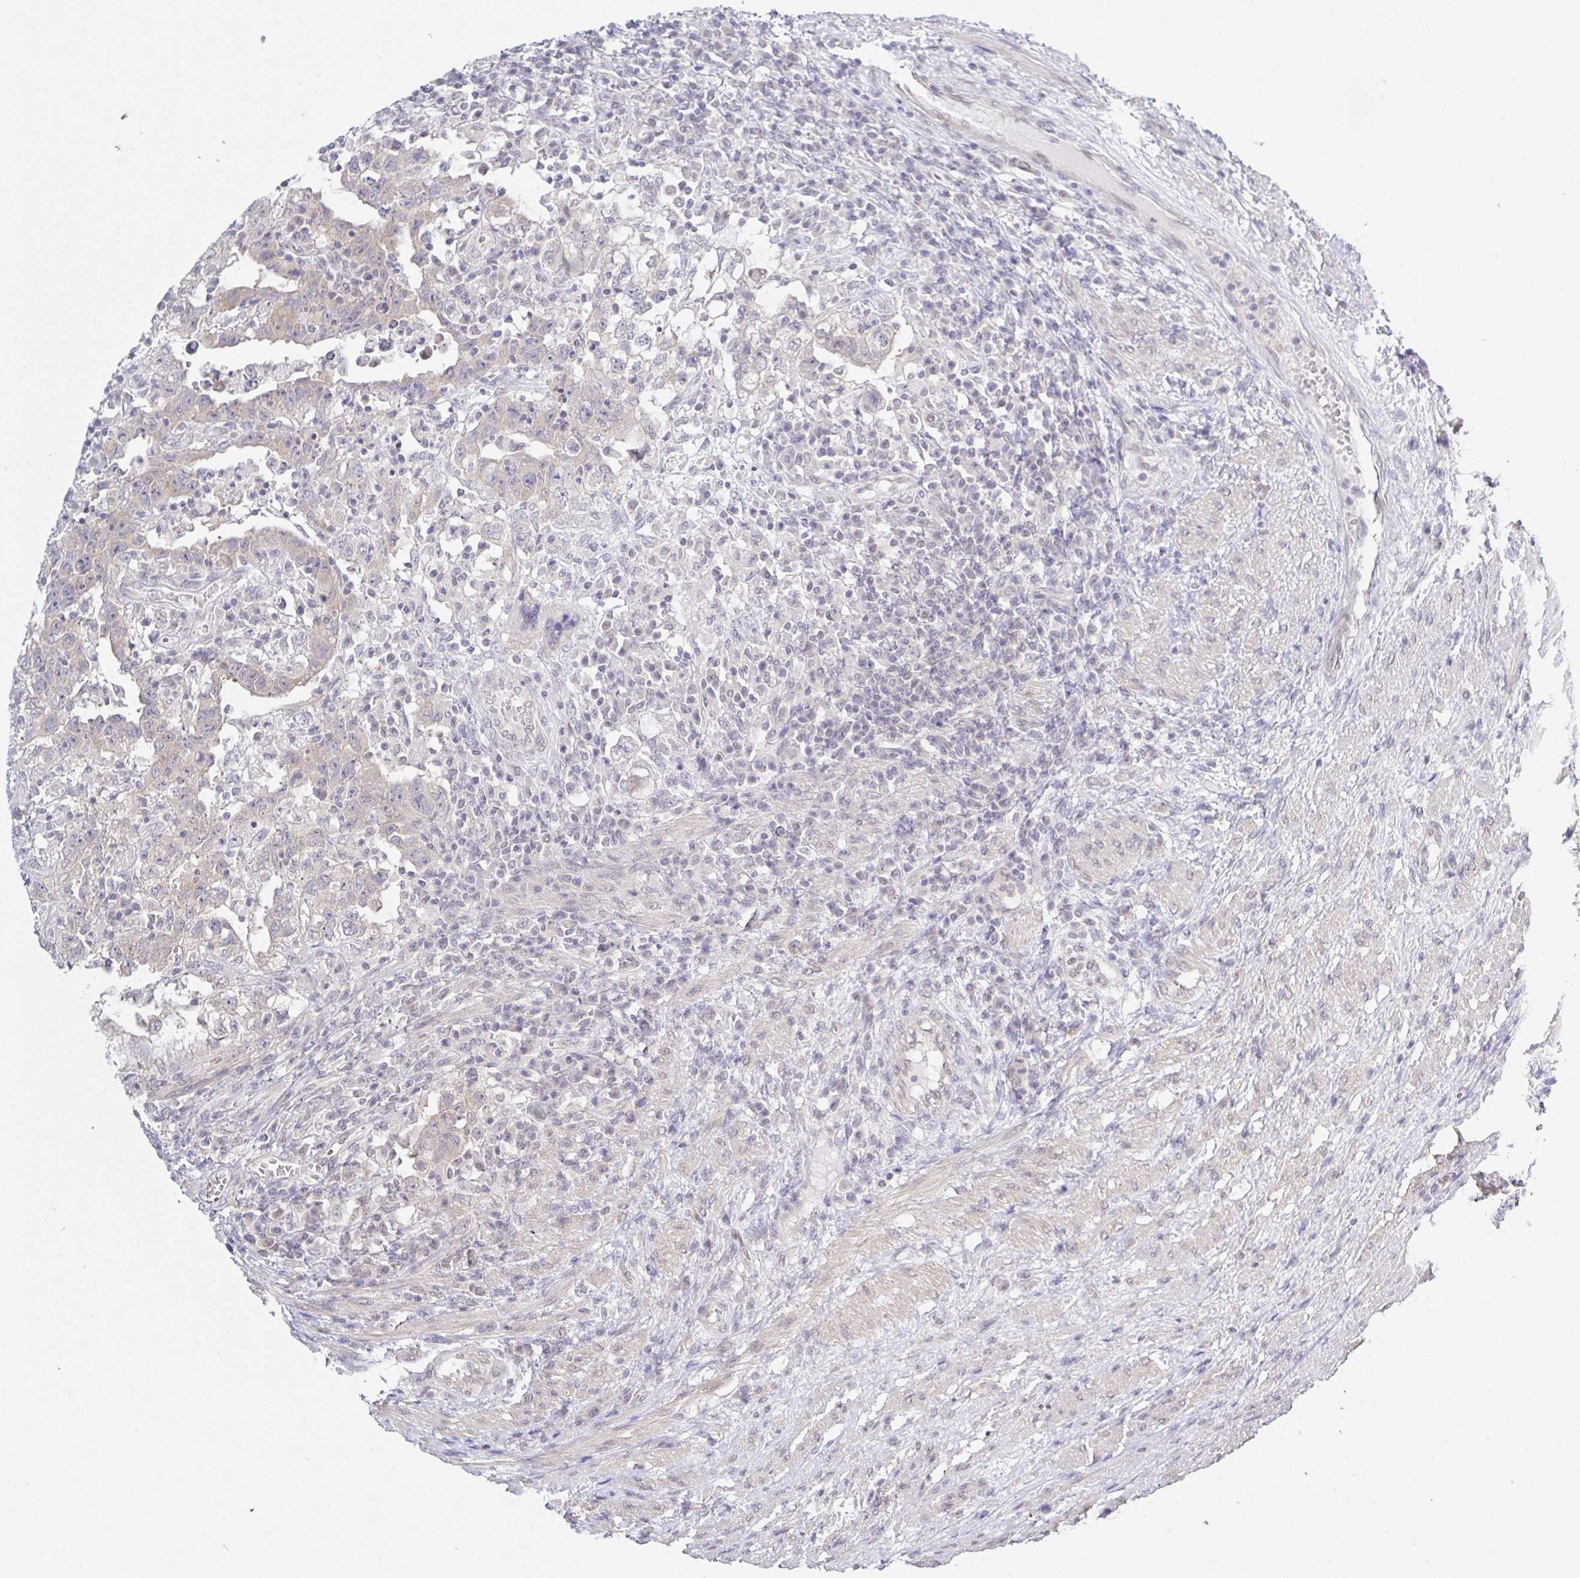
{"staining": {"intensity": "weak", "quantity": "<25%", "location": "cytoplasmic/membranous"}, "tissue": "testis cancer", "cell_type": "Tumor cells", "image_type": "cancer", "snomed": [{"axis": "morphology", "description": "Carcinoma, Embryonal, NOS"}, {"axis": "topography", "description": "Testis"}], "caption": "Immunohistochemical staining of human testis embryonal carcinoma displays no significant expression in tumor cells.", "gene": "HYPK", "patient": {"sex": "male", "age": 26}}